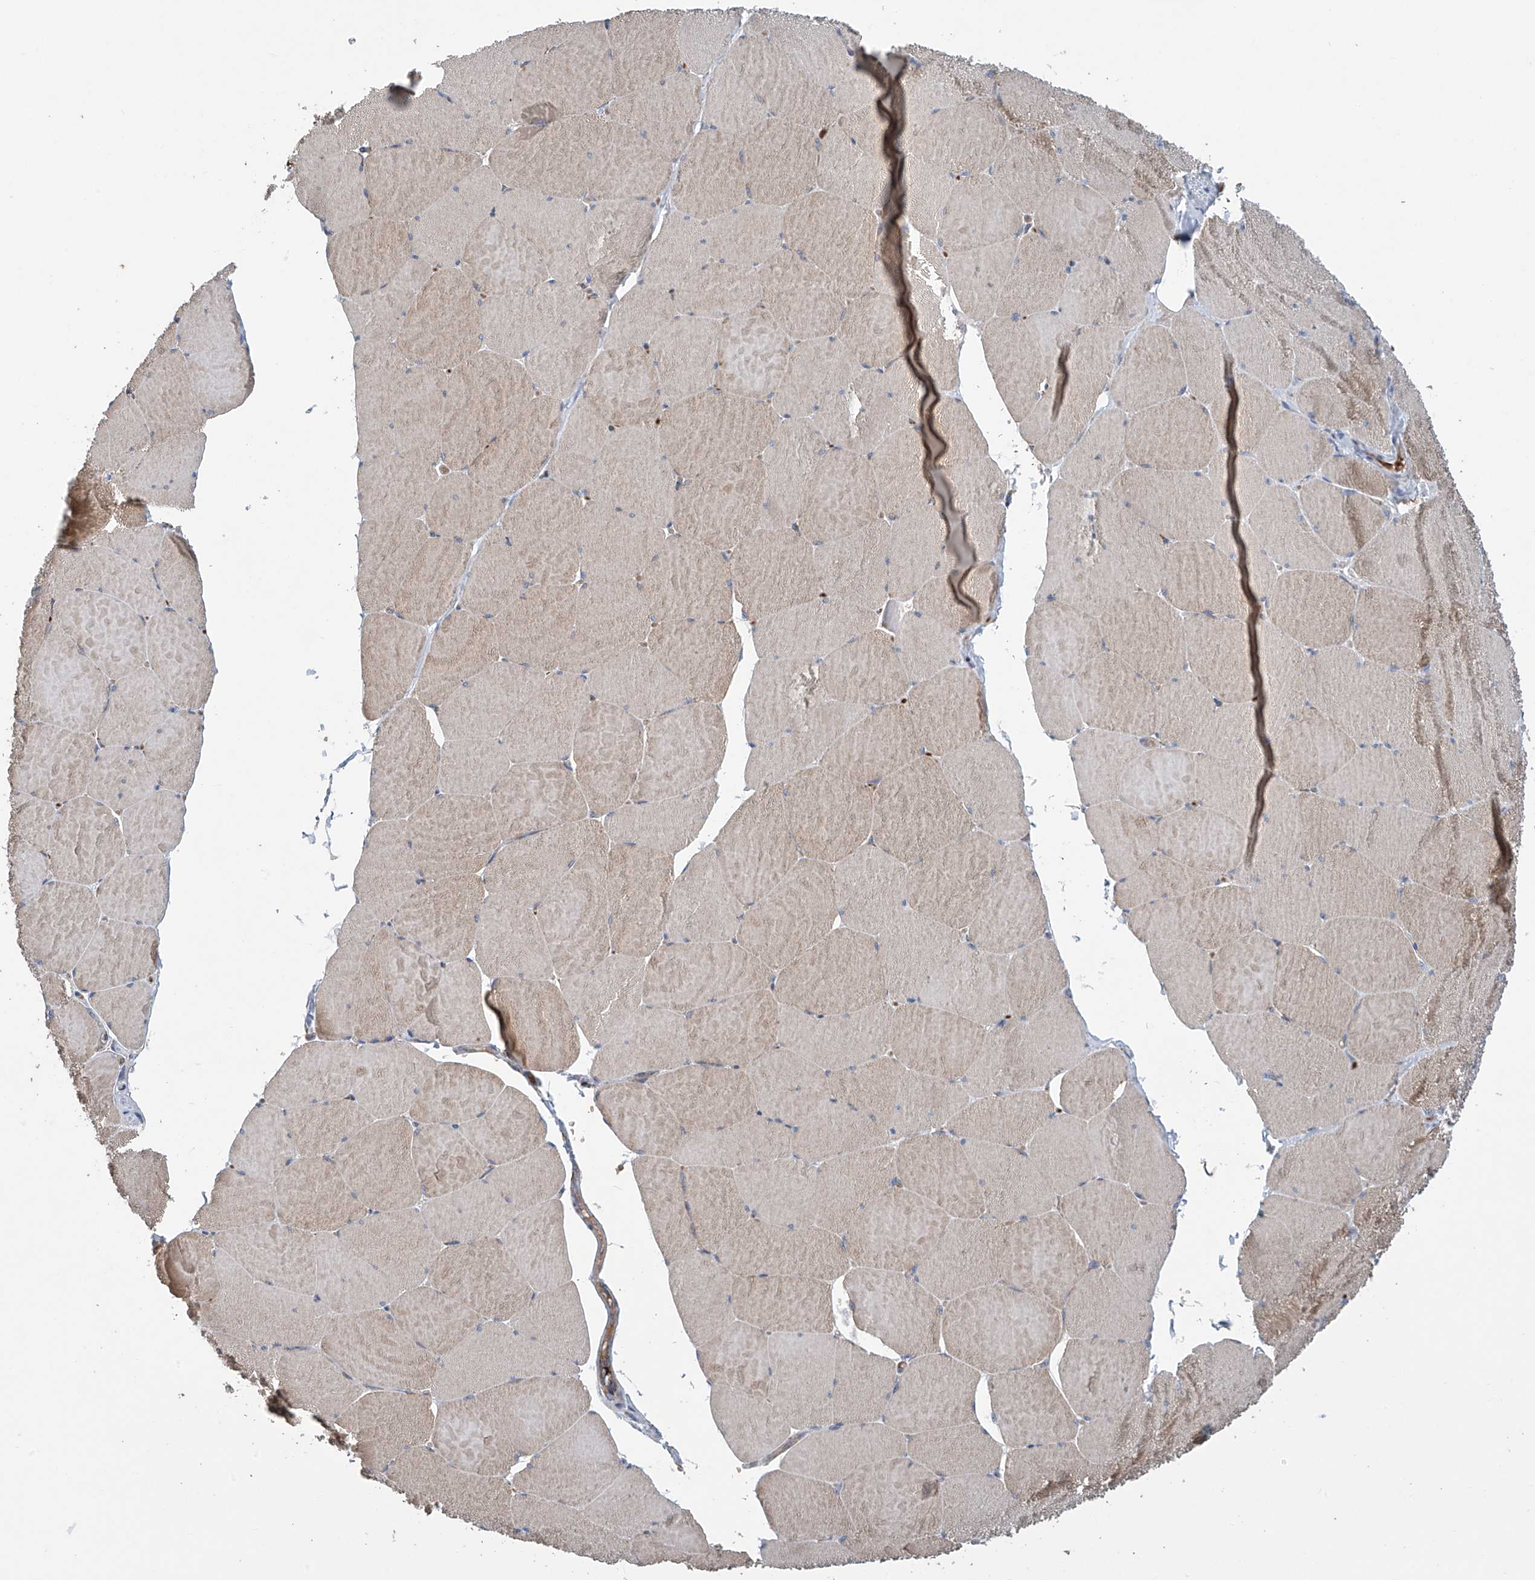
{"staining": {"intensity": "moderate", "quantity": "25%-75%", "location": "cytoplasmic/membranous"}, "tissue": "skeletal muscle", "cell_type": "Myocytes", "image_type": "normal", "snomed": [{"axis": "morphology", "description": "Normal tissue, NOS"}, {"axis": "topography", "description": "Skeletal muscle"}, {"axis": "topography", "description": "Head-Neck"}], "caption": "Immunohistochemistry (IHC) (DAB (3,3'-diaminobenzidine)) staining of unremarkable skeletal muscle exhibits moderate cytoplasmic/membranous protein expression in about 25%-75% of myocytes. Using DAB (3,3'-diaminobenzidine) (brown) and hematoxylin (blue) stains, captured at high magnification using brightfield microscopy.", "gene": "COMMD1", "patient": {"sex": "male", "age": 66}}